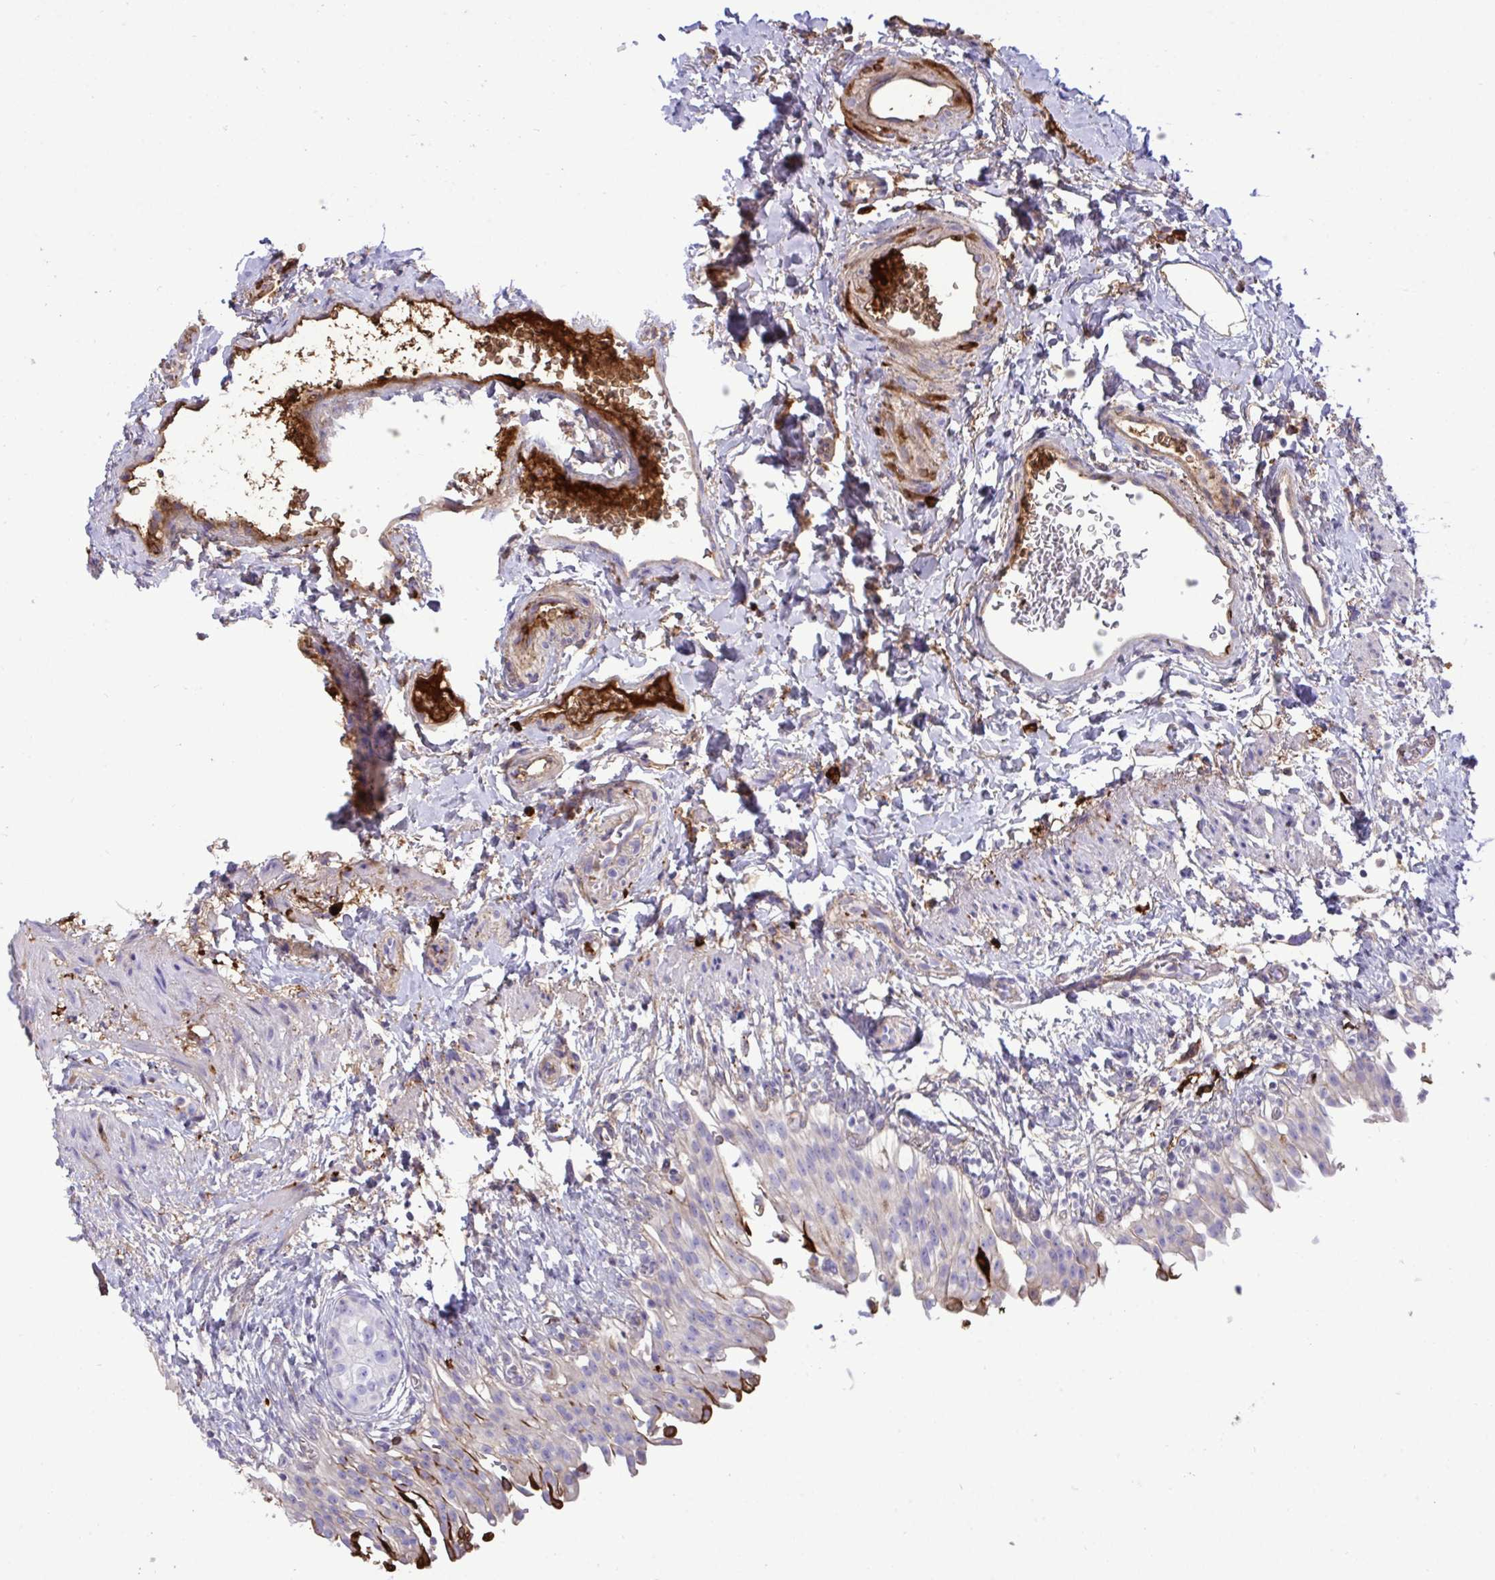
{"staining": {"intensity": "moderate", "quantity": "25%-75%", "location": "cytoplasmic/membranous"}, "tissue": "urinary bladder", "cell_type": "Urothelial cells", "image_type": "normal", "snomed": [{"axis": "morphology", "description": "Normal tissue, NOS"}, {"axis": "topography", "description": "Urinary bladder"}, {"axis": "topography", "description": "Peripheral nerve tissue"}], "caption": "Protein expression analysis of normal urinary bladder displays moderate cytoplasmic/membranous staining in approximately 25%-75% of urothelial cells.", "gene": "F2", "patient": {"sex": "female", "age": 60}}